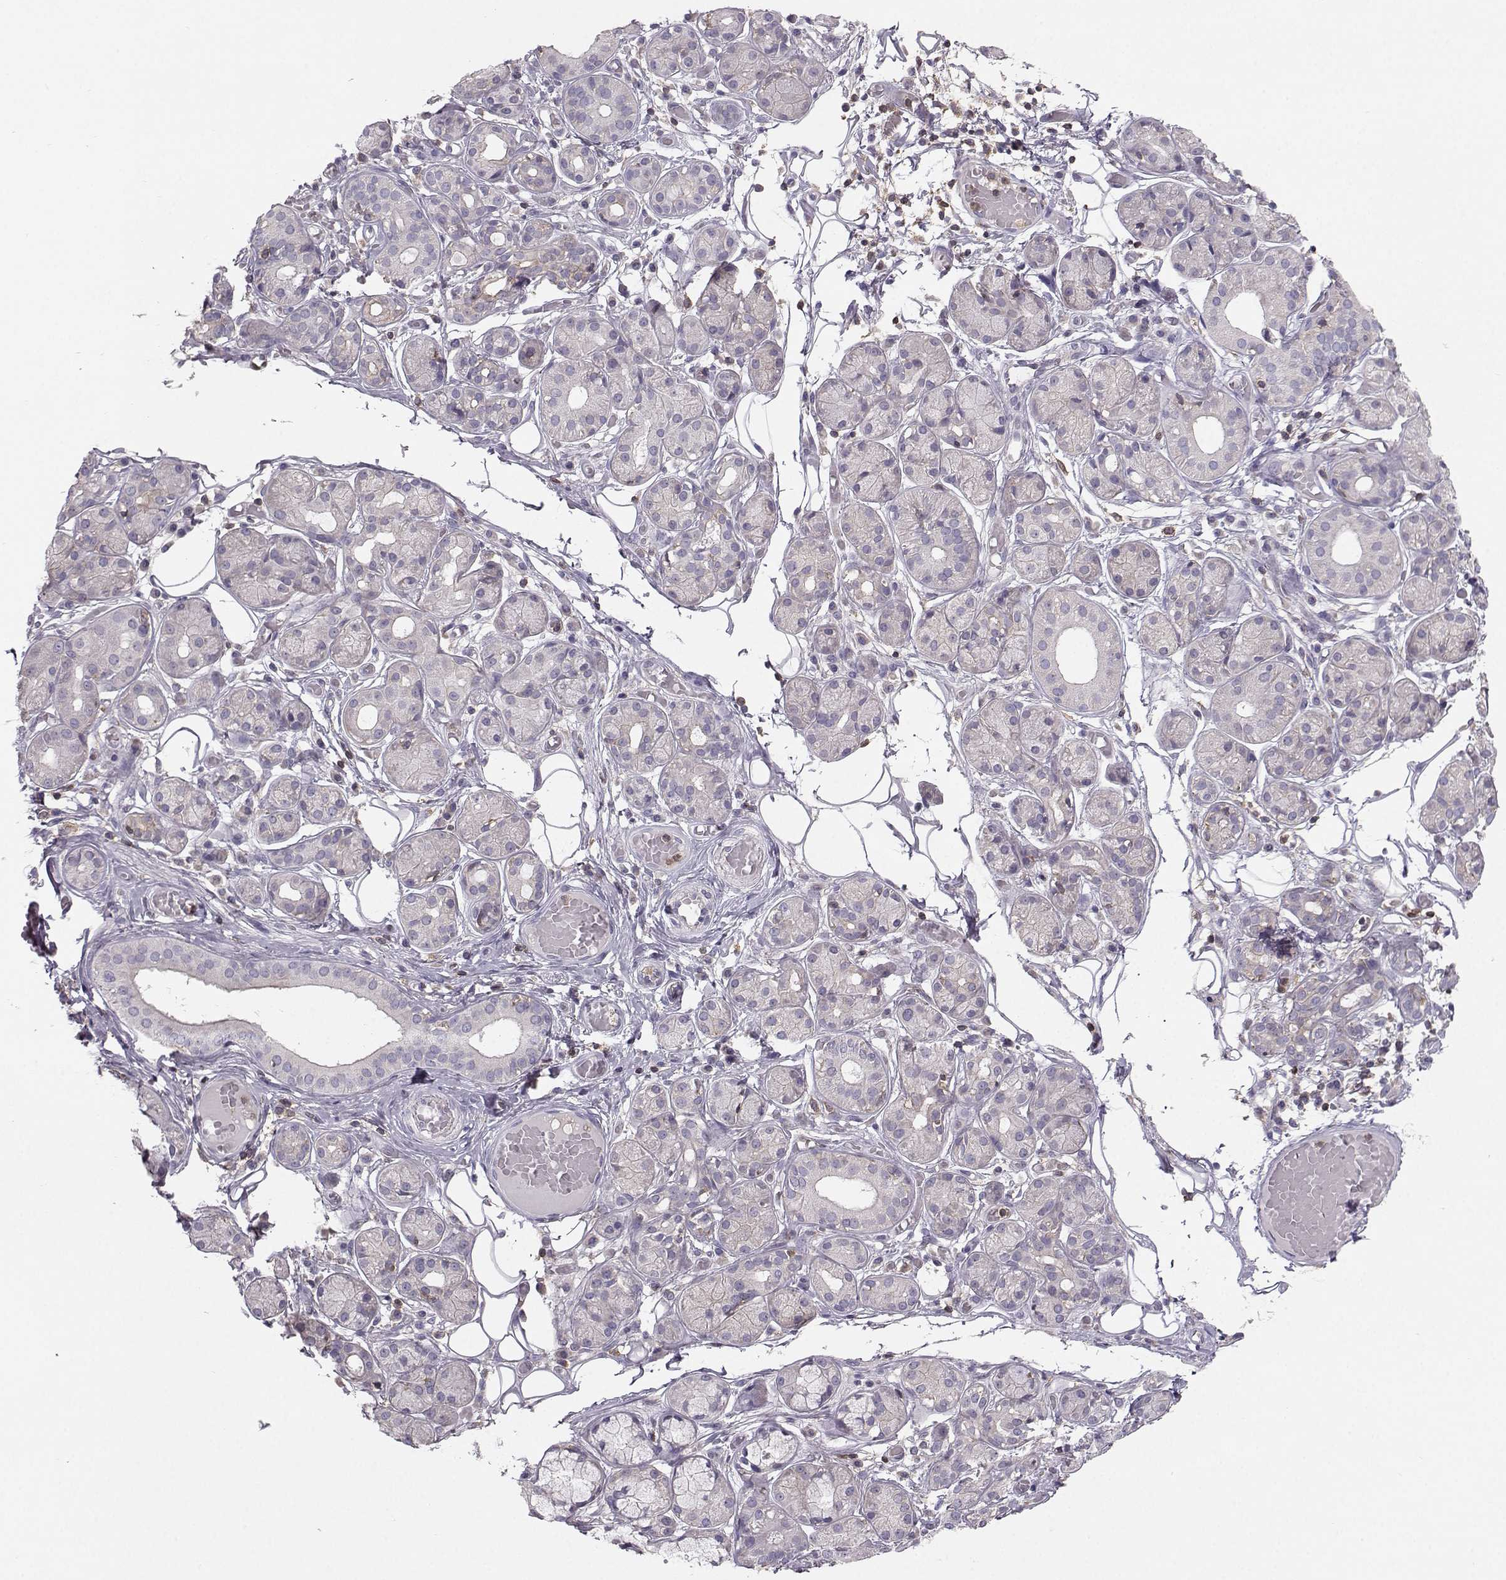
{"staining": {"intensity": "weak", "quantity": "<25%", "location": "cytoplasmic/membranous"}, "tissue": "salivary gland", "cell_type": "Glandular cells", "image_type": "normal", "snomed": [{"axis": "morphology", "description": "Normal tissue, NOS"}, {"axis": "topography", "description": "Salivary gland"}, {"axis": "topography", "description": "Peripheral nerve tissue"}], "caption": "Immunohistochemistry (IHC) image of normal salivary gland: human salivary gland stained with DAB exhibits no significant protein expression in glandular cells. Brightfield microscopy of immunohistochemistry (IHC) stained with DAB (brown) and hematoxylin (blue), captured at high magnification.", "gene": "ZBTB32", "patient": {"sex": "male", "age": 71}}